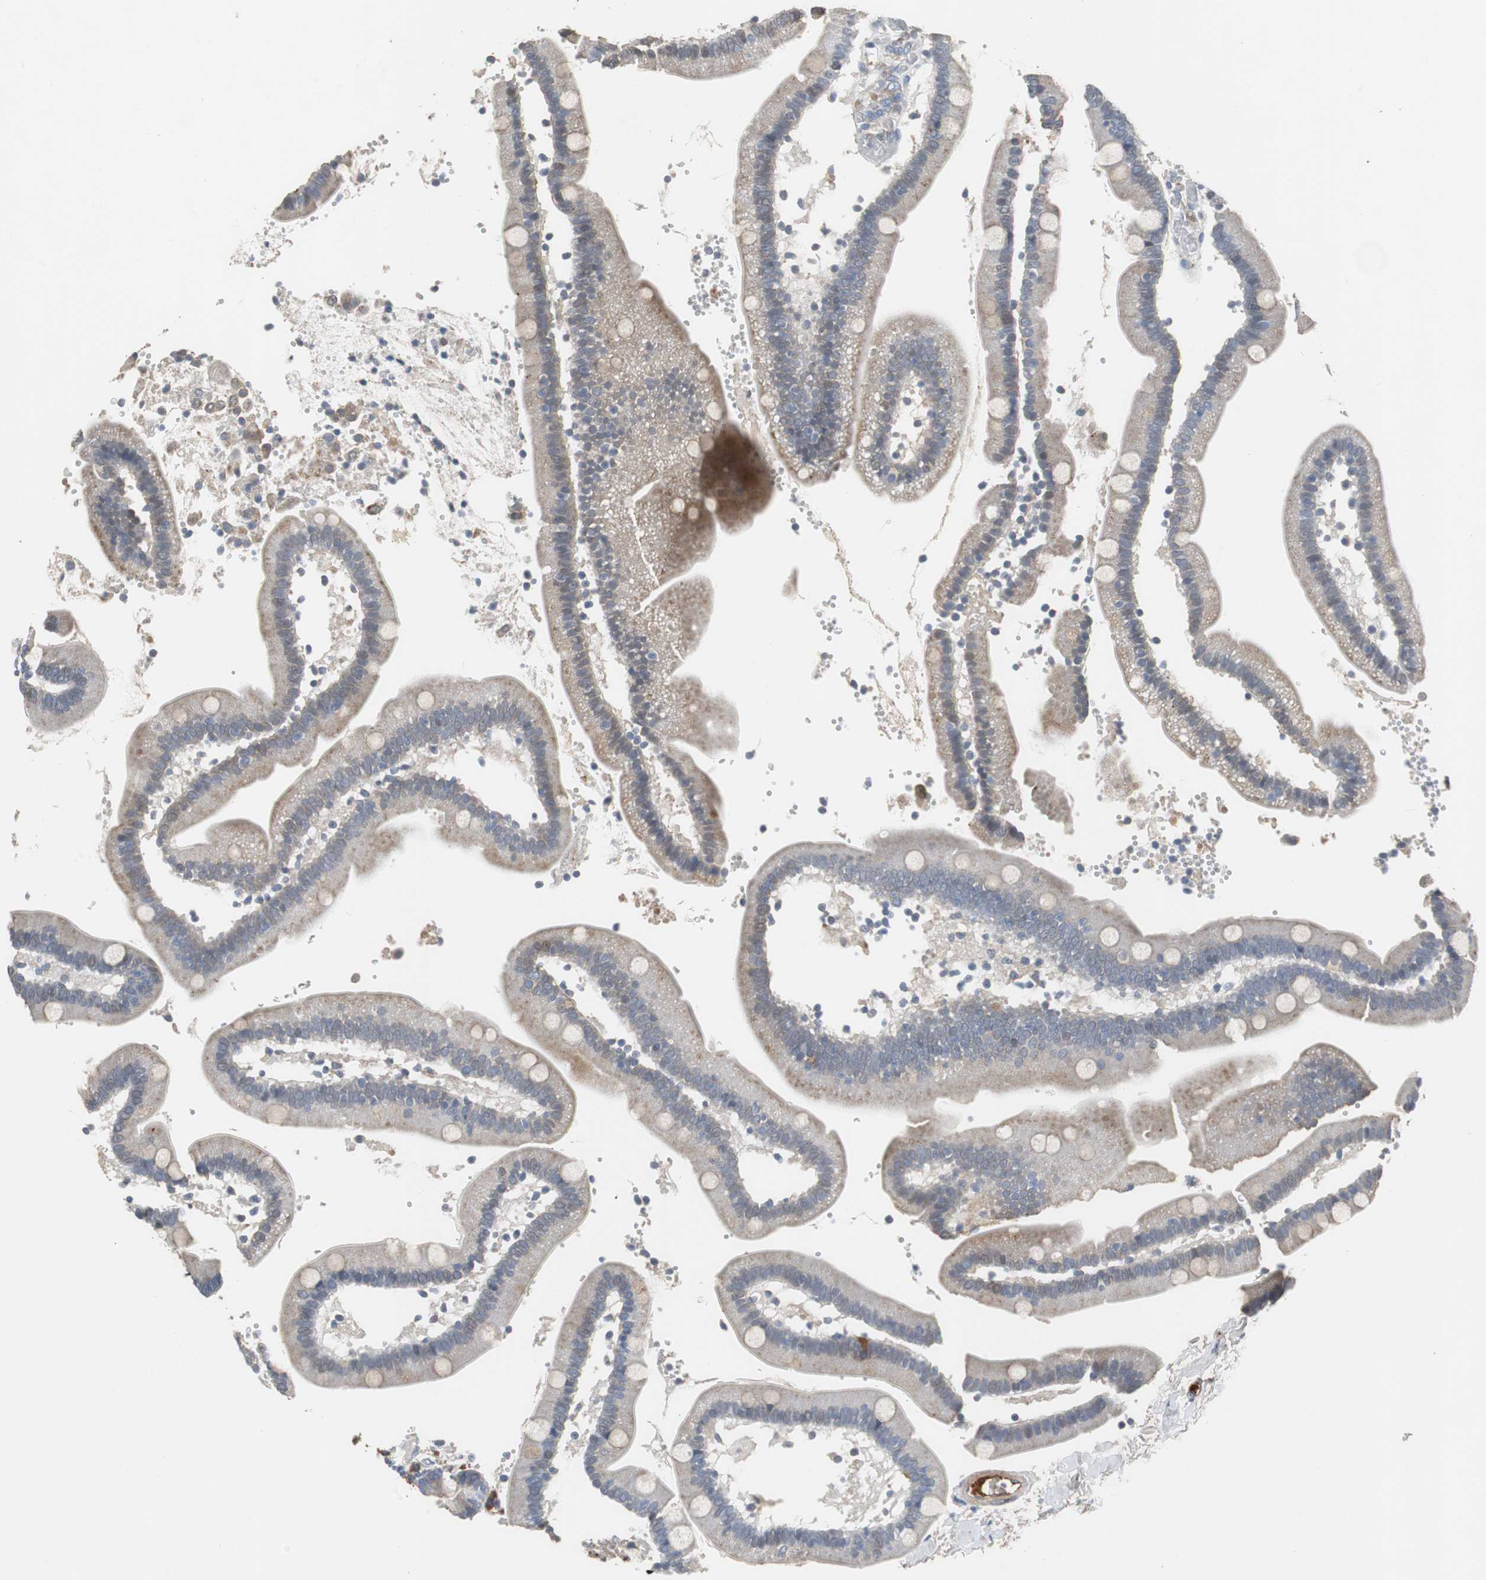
{"staining": {"intensity": "weak", "quantity": "25%-75%", "location": "cytoplasmic/membranous"}, "tissue": "duodenum", "cell_type": "Glandular cells", "image_type": "normal", "snomed": [{"axis": "morphology", "description": "Normal tissue, NOS"}, {"axis": "topography", "description": "Duodenum"}], "caption": "High-power microscopy captured an immunohistochemistry (IHC) micrograph of normal duodenum, revealing weak cytoplasmic/membranous expression in approximately 25%-75% of glandular cells.", "gene": "SORT1", "patient": {"sex": "male", "age": 66}}